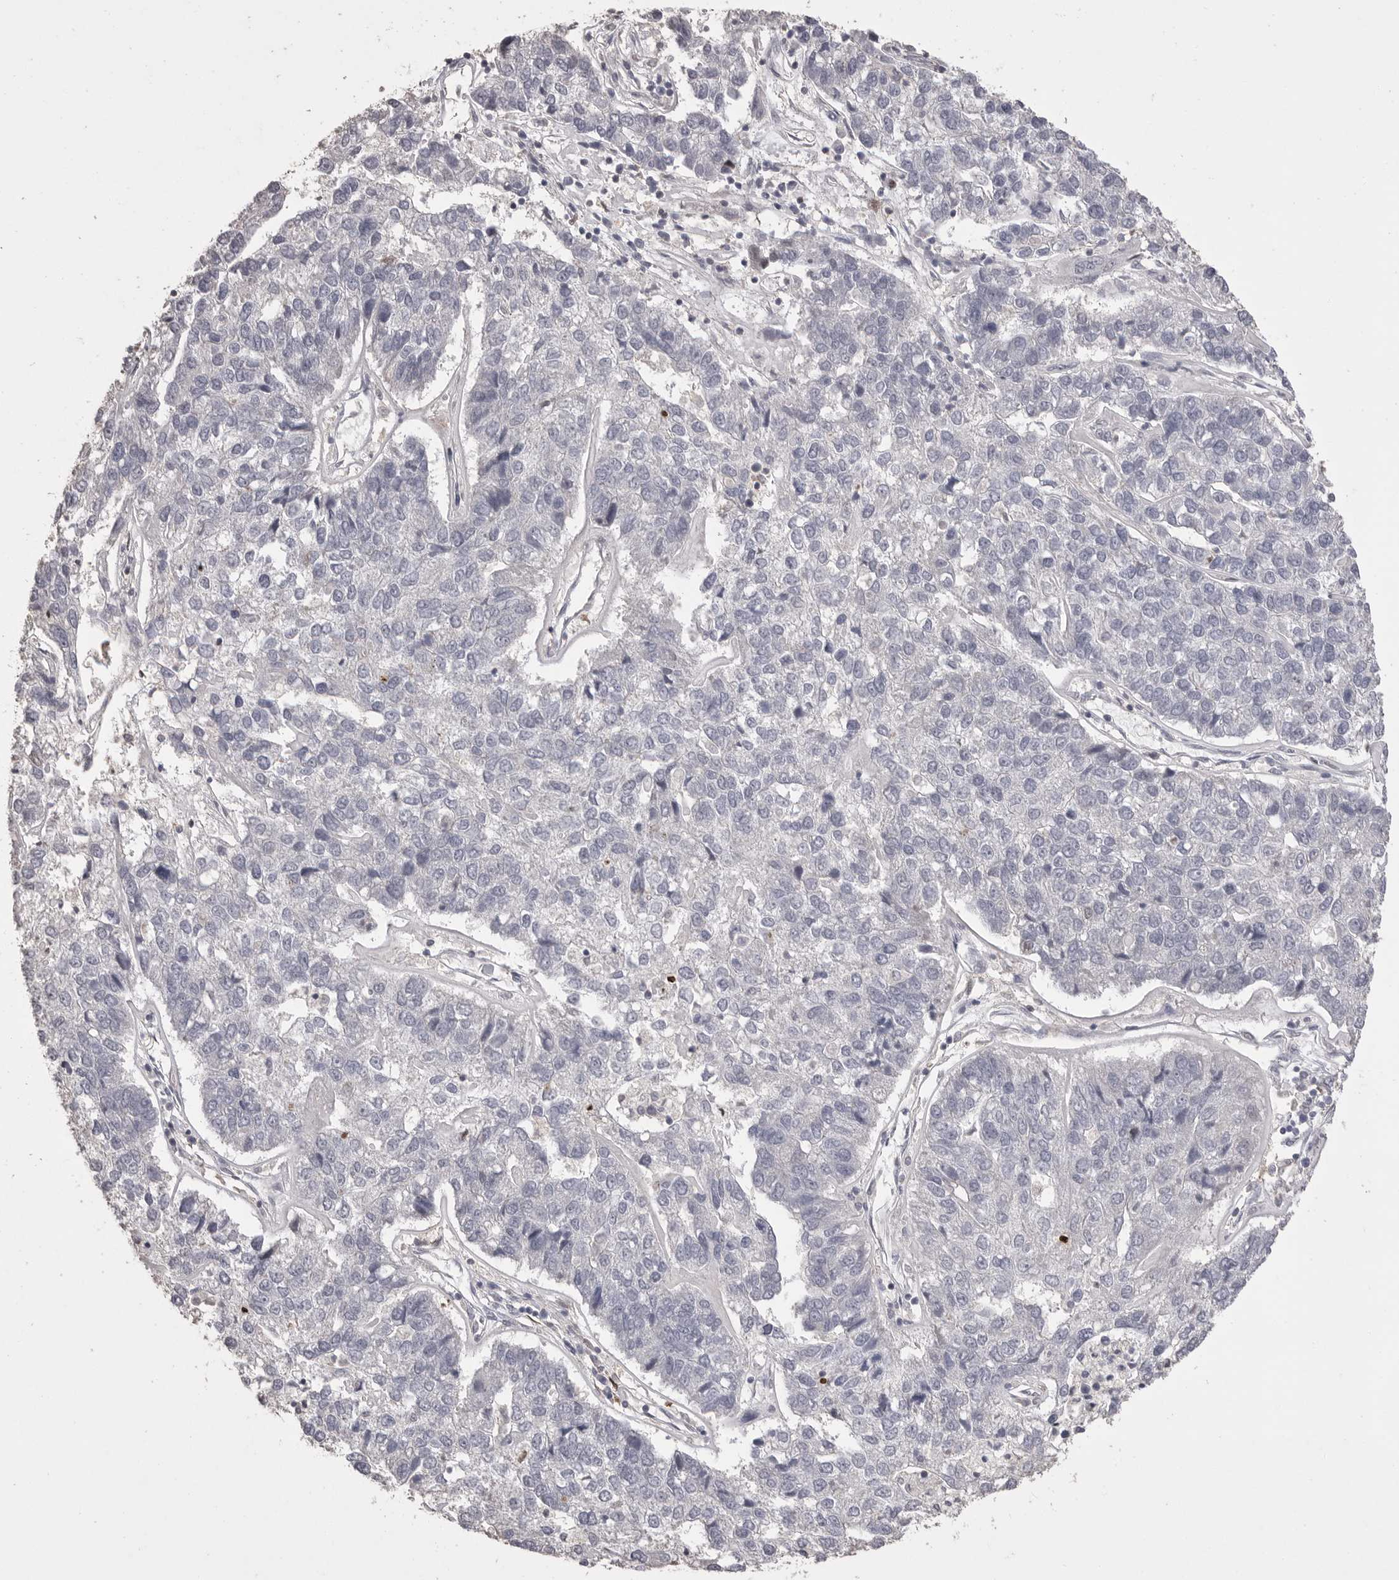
{"staining": {"intensity": "negative", "quantity": "none", "location": "none"}, "tissue": "pancreatic cancer", "cell_type": "Tumor cells", "image_type": "cancer", "snomed": [{"axis": "morphology", "description": "Adenocarcinoma, NOS"}, {"axis": "topography", "description": "Pancreas"}], "caption": "Immunohistochemistry (IHC) of human pancreatic cancer (adenocarcinoma) displays no positivity in tumor cells. (DAB (3,3'-diaminobenzidine) IHC with hematoxylin counter stain).", "gene": "MMP7", "patient": {"sex": "female", "age": 61}}